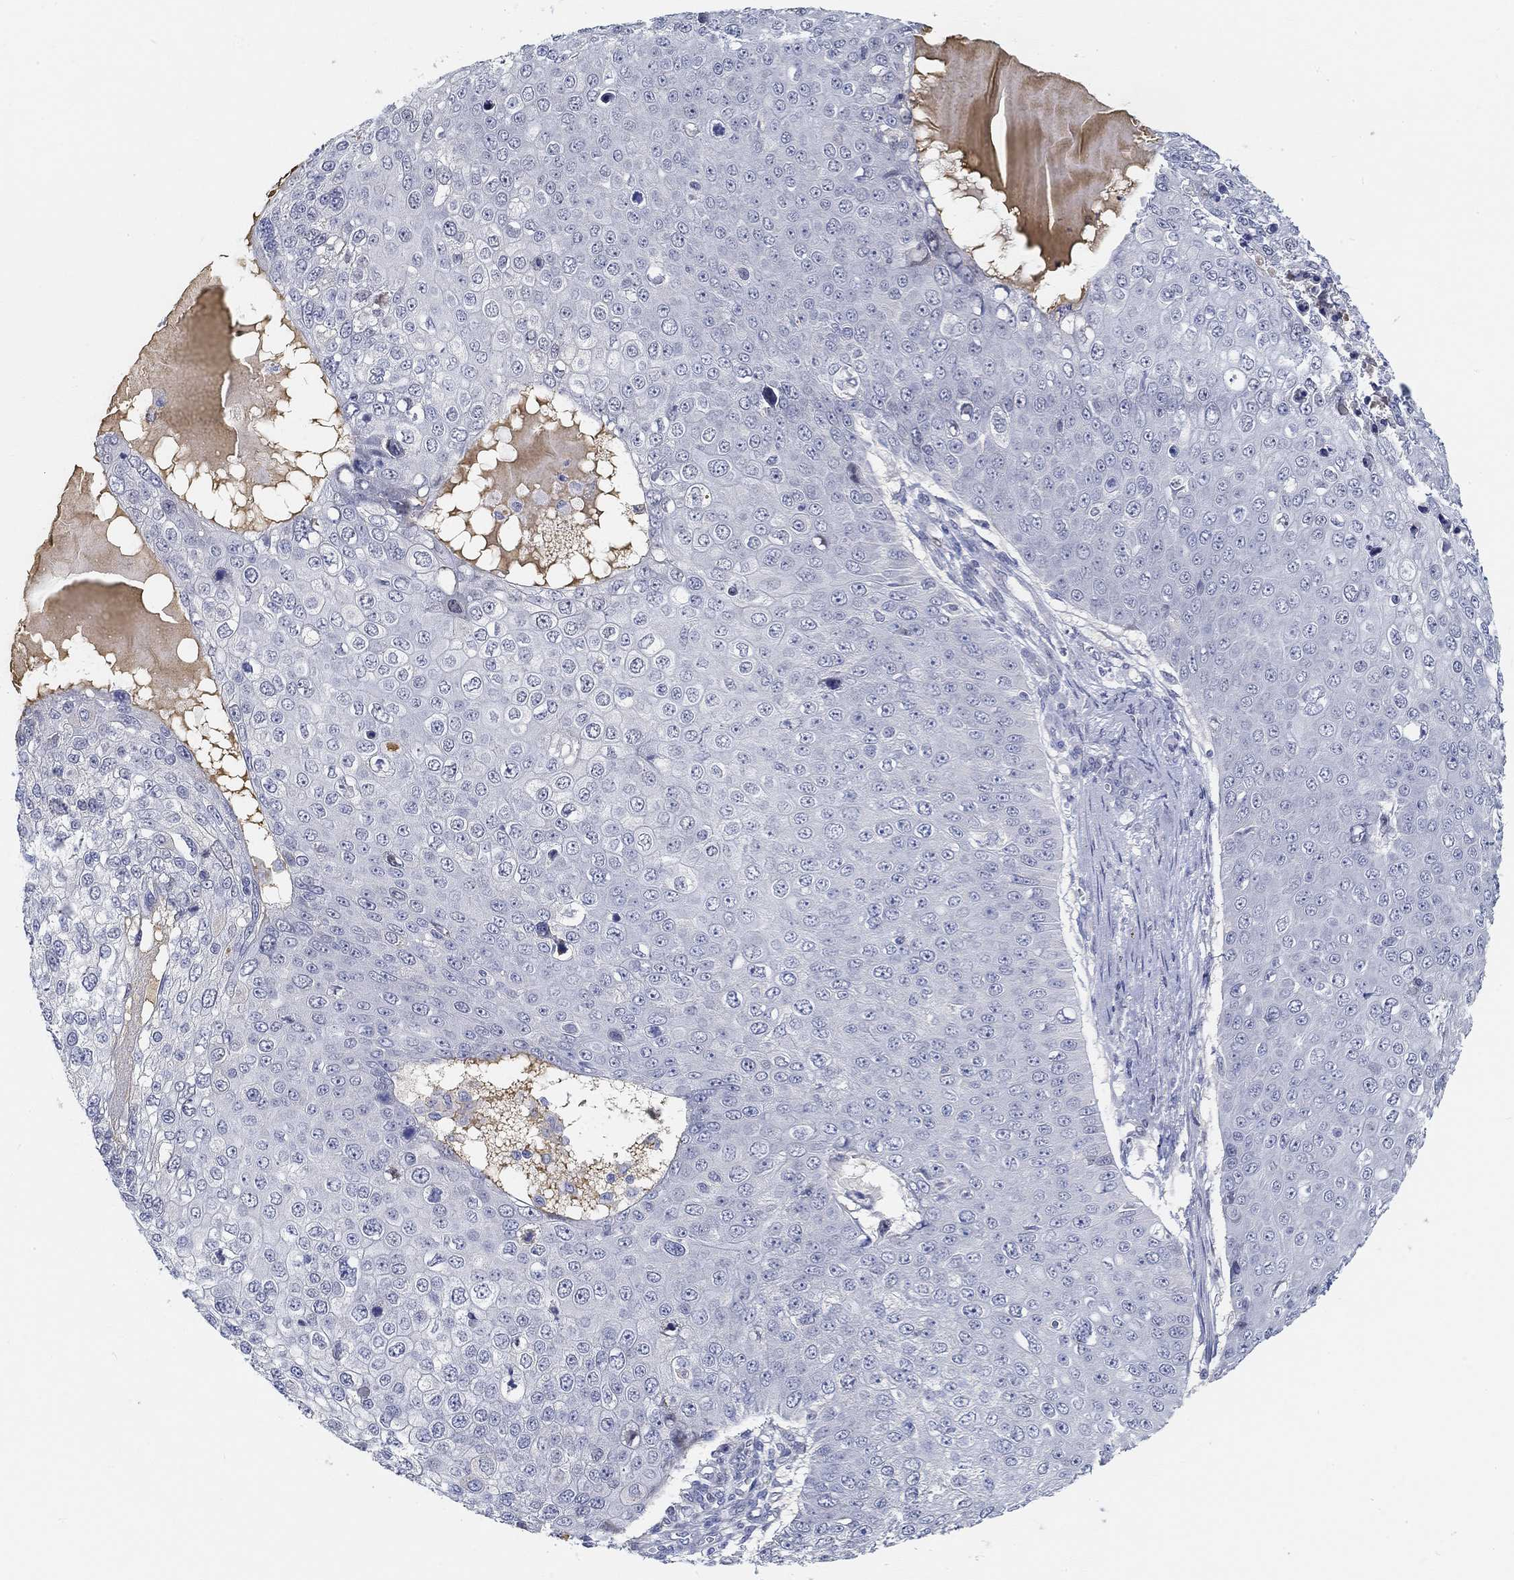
{"staining": {"intensity": "negative", "quantity": "none", "location": "none"}, "tissue": "skin cancer", "cell_type": "Tumor cells", "image_type": "cancer", "snomed": [{"axis": "morphology", "description": "Squamous cell carcinoma, NOS"}, {"axis": "topography", "description": "Skin"}], "caption": "Immunohistochemistry image of neoplastic tissue: human squamous cell carcinoma (skin) stained with DAB (3,3'-diaminobenzidine) displays no significant protein expression in tumor cells. (Immunohistochemistry (ihc), brightfield microscopy, high magnification).", "gene": "SNTG2", "patient": {"sex": "male", "age": 71}}